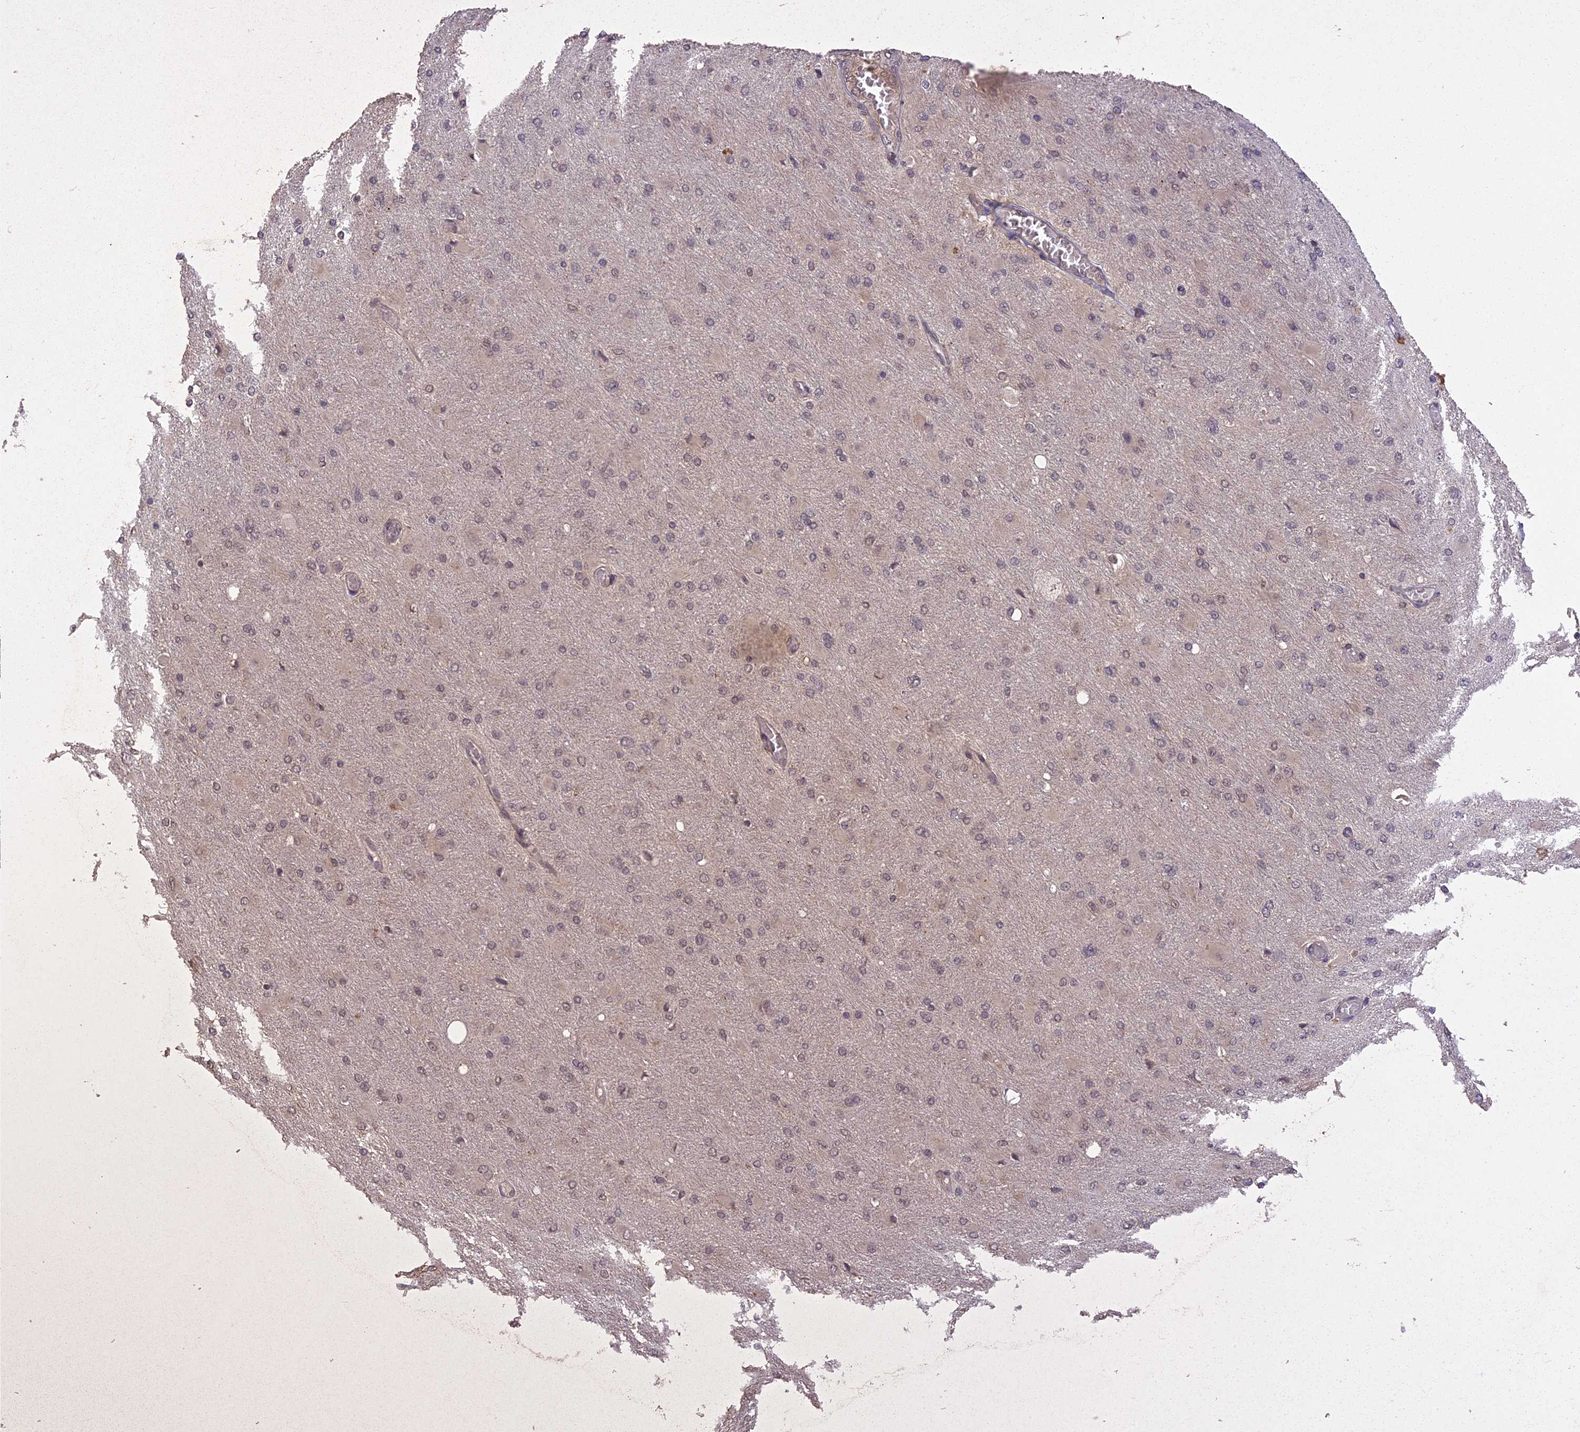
{"staining": {"intensity": "negative", "quantity": "none", "location": "none"}, "tissue": "glioma", "cell_type": "Tumor cells", "image_type": "cancer", "snomed": [{"axis": "morphology", "description": "Glioma, malignant, High grade"}, {"axis": "topography", "description": "Cerebral cortex"}], "caption": "Immunohistochemistry (IHC) of human malignant glioma (high-grade) displays no staining in tumor cells. Brightfield microscopy of immunohistochemistry stained with DAB (3,3'-diaminobenzidine) (brown) and hematoxylin (blue), captured at high magnification.", "gene": "LIN37", "patient": {"sex": "female", "age": 36}}